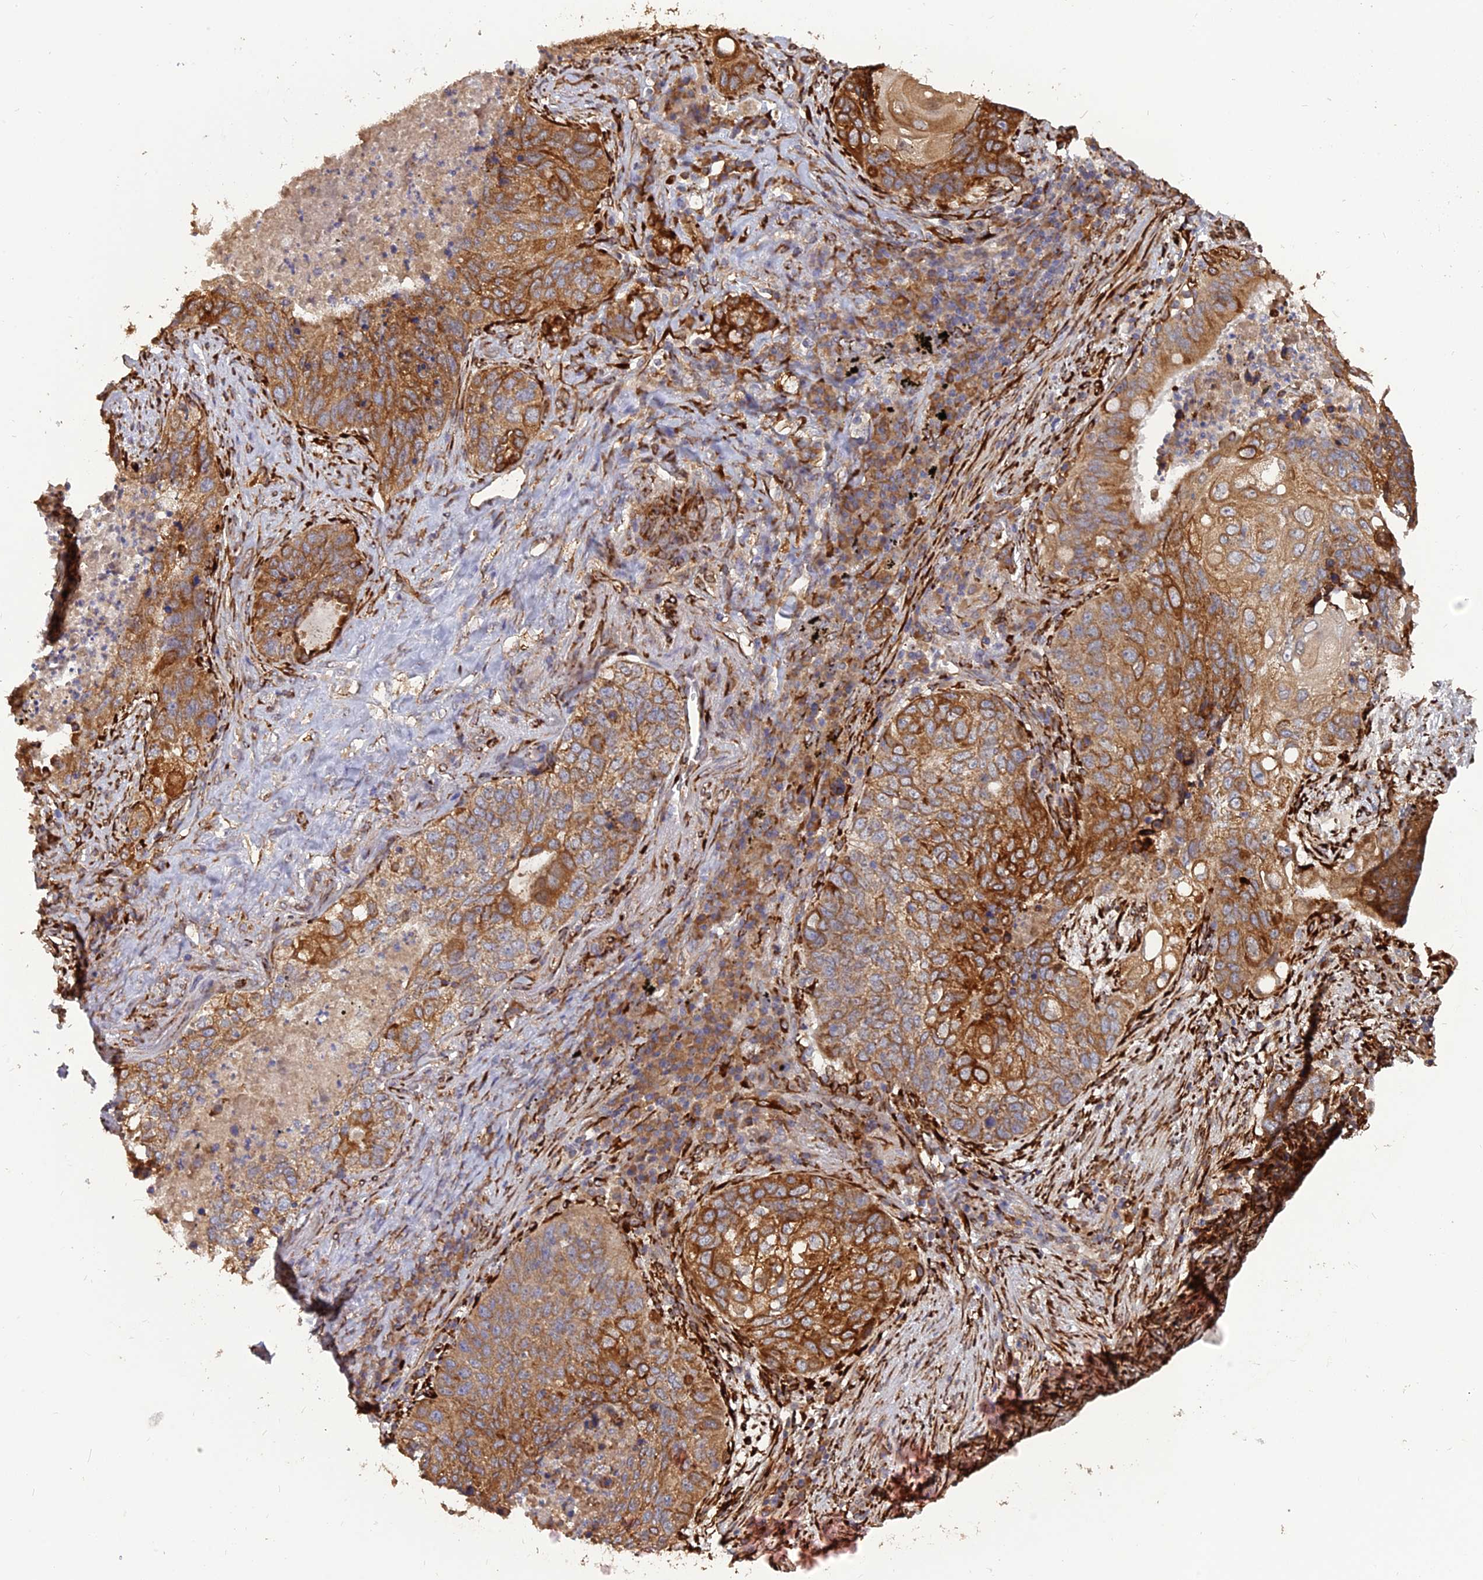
{"staining": {"intensity": "moderate", "quantity": ">75%", "location": "cytoplasmic/membranous"}, "tissue": "lung cancer", "cell_type": "Tumor cells", "image_type": "cancer", "snomed": [{"axis": "morphology", "description": "Squamous cell carcinoma, NOS"}, {"axis": "topography", "description": "Lung"}], "caption": "Human lung squamous cell carcinoma stained with a protein marker displays moderate staining in tumor cells.", "gene": "PPIC", "patient": {"sex": "female", "age": 63}}